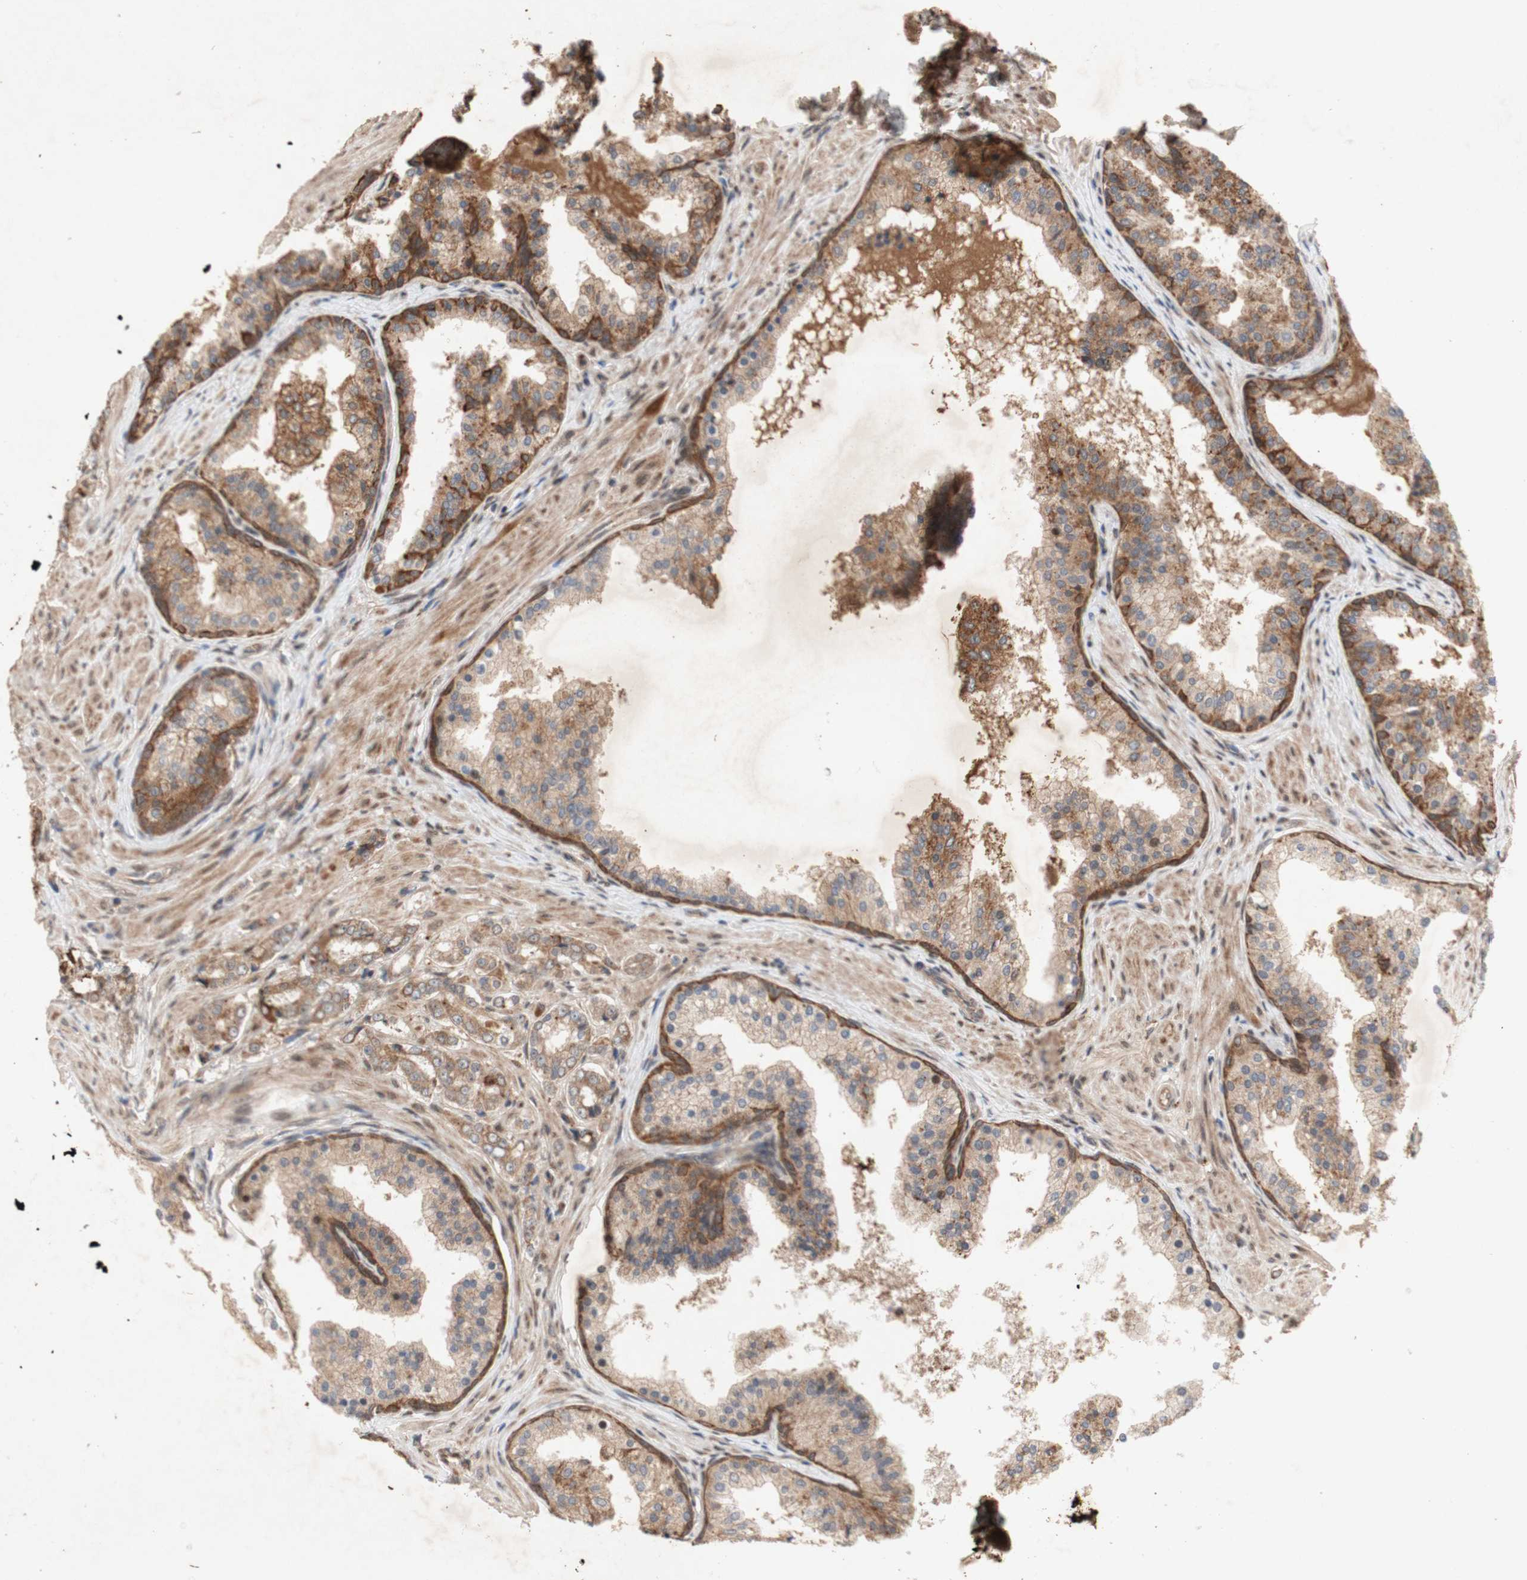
{"staining": {"intensity": "moderate", "quantity": ">75%", "location": "cytoplasmic/membranous"}, "tissue": "prostate cancer", "cell_type": "Tumor cells", "image_type": "cancer", "snomed": [{"axis": "morphology", "description": "Adenocarcinoma, Low grade"}, {"axis": "topography", "description": "Prostate"}], "caption": "A high-resolution photomicrograph shows IHC staining of prostate cancer, which exhibits moderate cytoplasmic/membranous expression in approximately >75% of tumor cells.", "gene": "PKN1", "patient": {"sex": "male", "age": 60}}